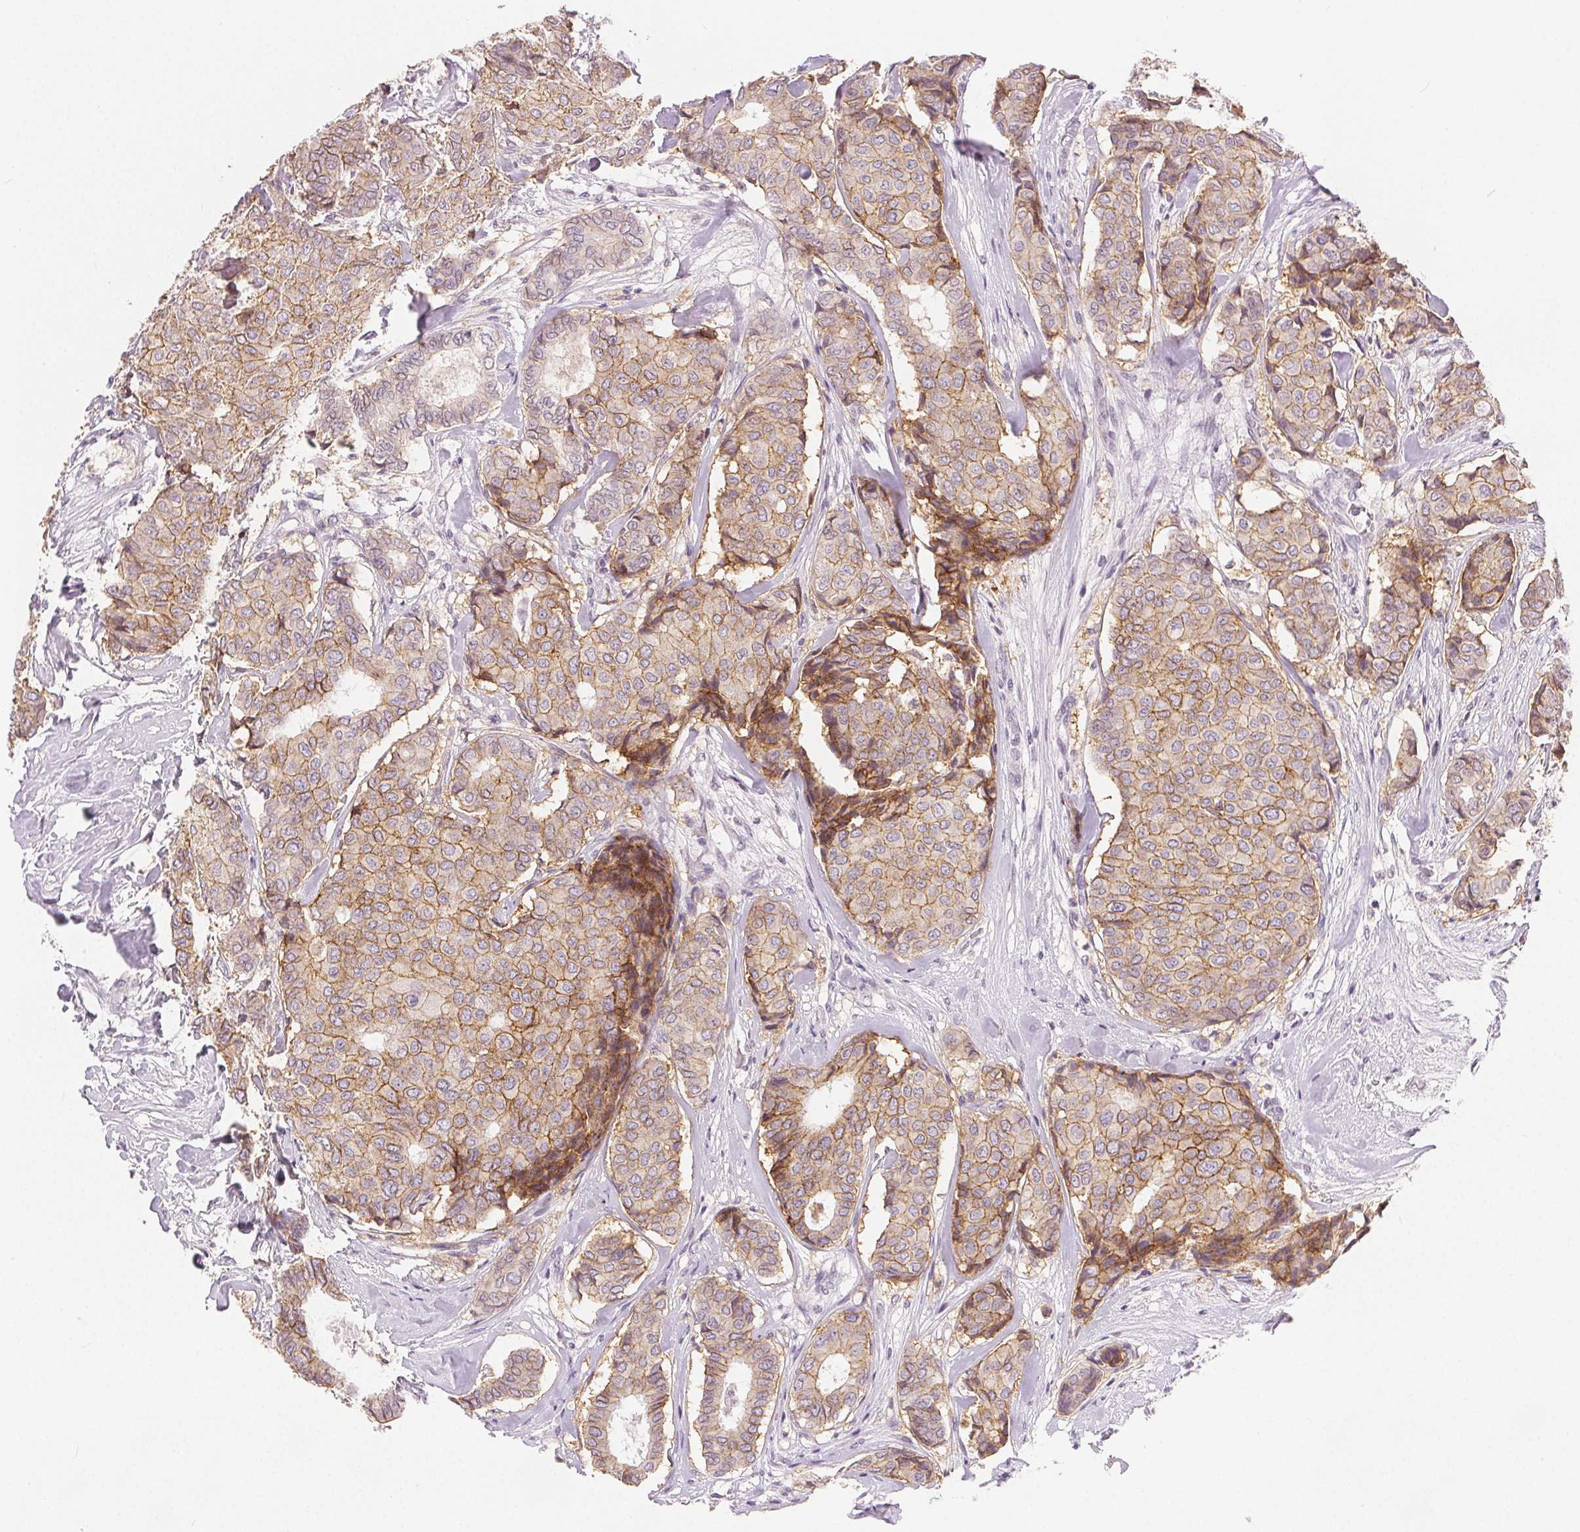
{"staining": {"intensity": "moderate", "quantity": "25%-75%", "location": "cytoplasmic/membranous"}, "tissue": "breast cancer", "cell_type": "Tumor cells", "image_type": "cancer", "snomed": [{"axis": "morphology", "description": "Duct carcinoma"}, {"axis": "topography", "description": "Breast"}], "caption": "A micrograph showing moderate cytoplasmic/membranous positivity in approximately 25%-75% of tumor cells in breast cancer (intraductal carcinoma), as visualized by brown immunohistochemical staining.", "gene": "CA12", "patient": {"sex": "female", "age": 75}}